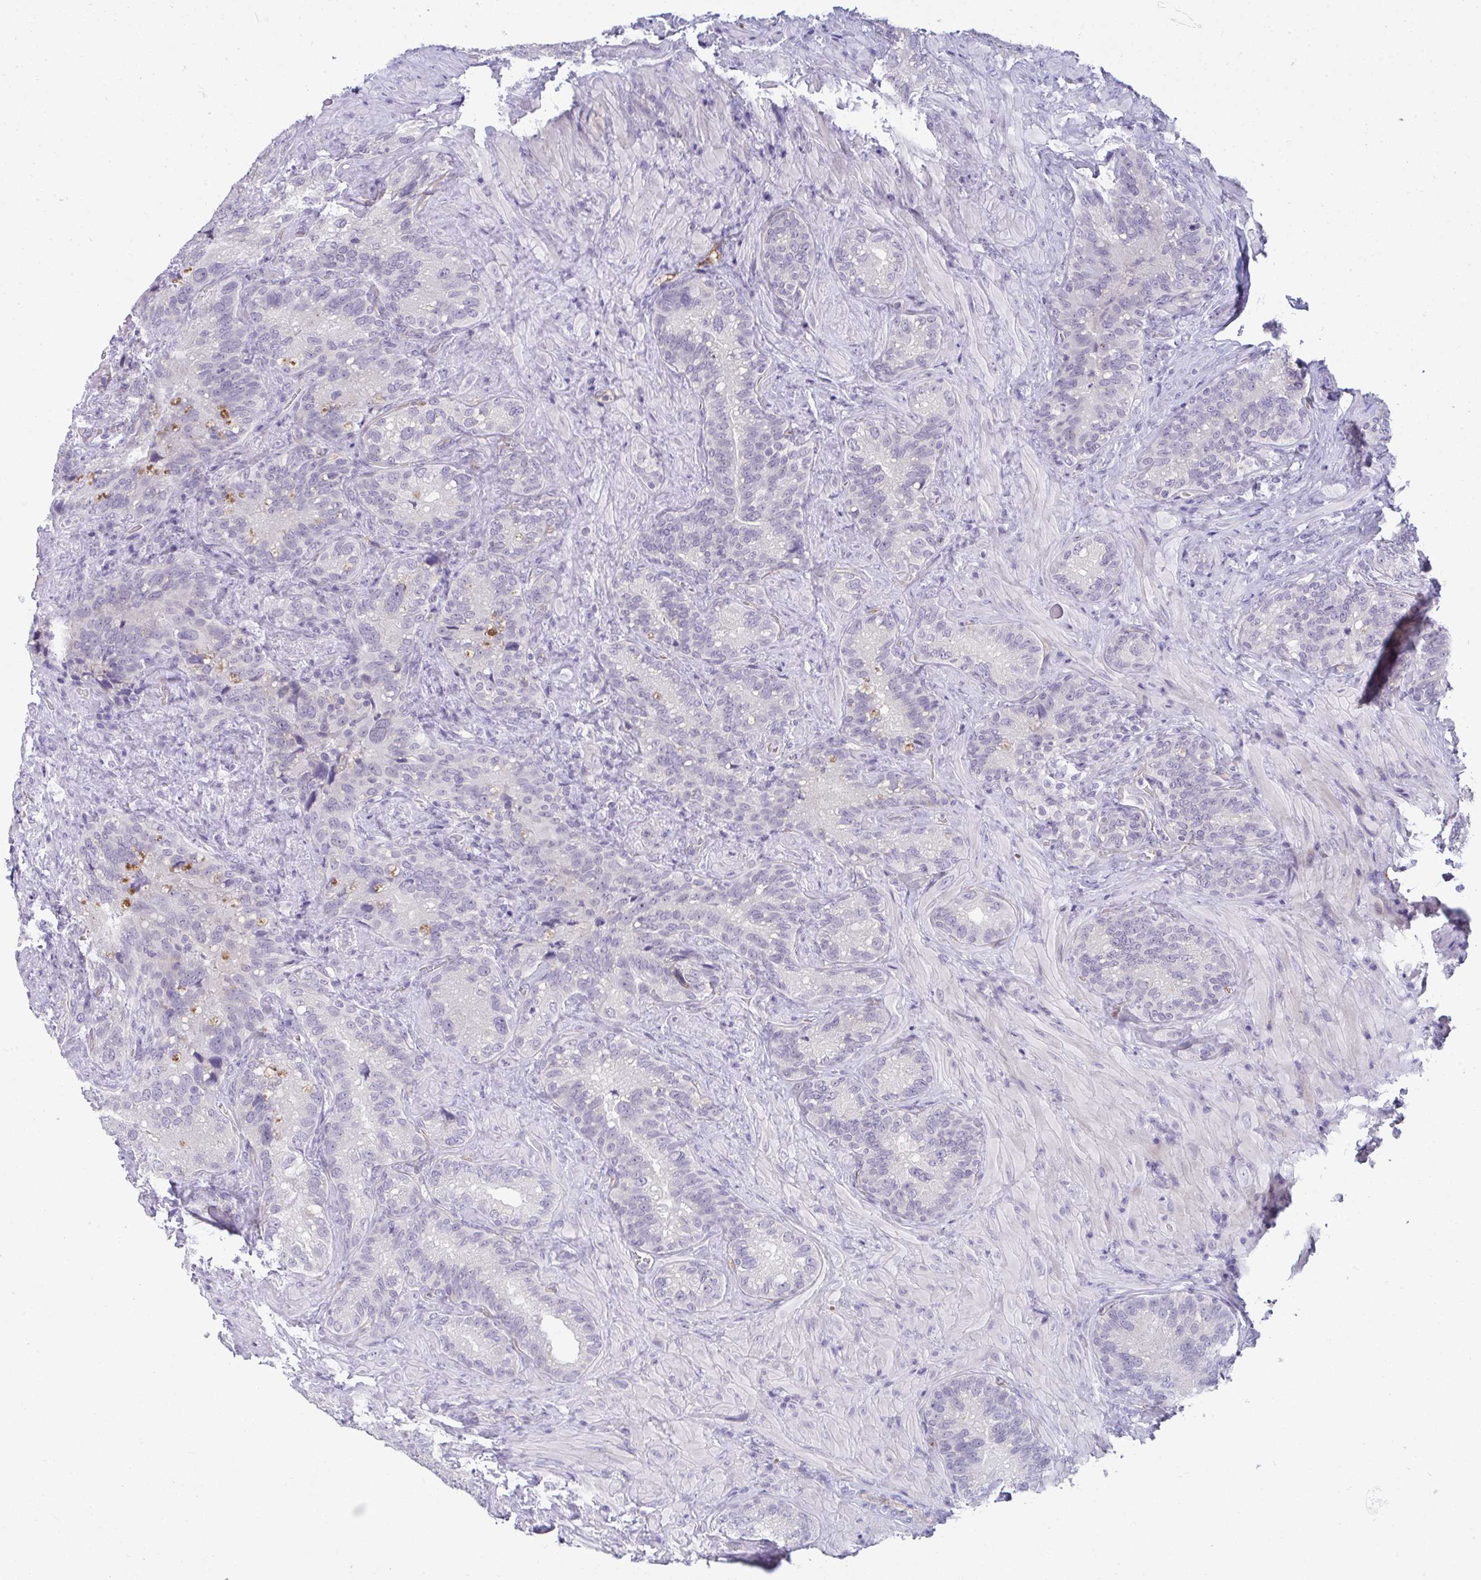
{"staining": {"intensity": "negative", "quantity": "none", "location": "none"}, "tissue": "seminal vesicle", "cell_type": "Glandular cells", "image_type": "normal", "snomed": [{"axis": "morphology", "description": "Normal tissue, NOS"}, {"axis": "topography", "description": "Seminal veicle"}], "caption": "A micrograph of seminal vesicle stained for a protein reveals no brown staining in glandular cells. (IHC, brightfield microscopy, high magnification).", "gene": "TMEM82", "patient": {"sex": "male", "age": 68}}